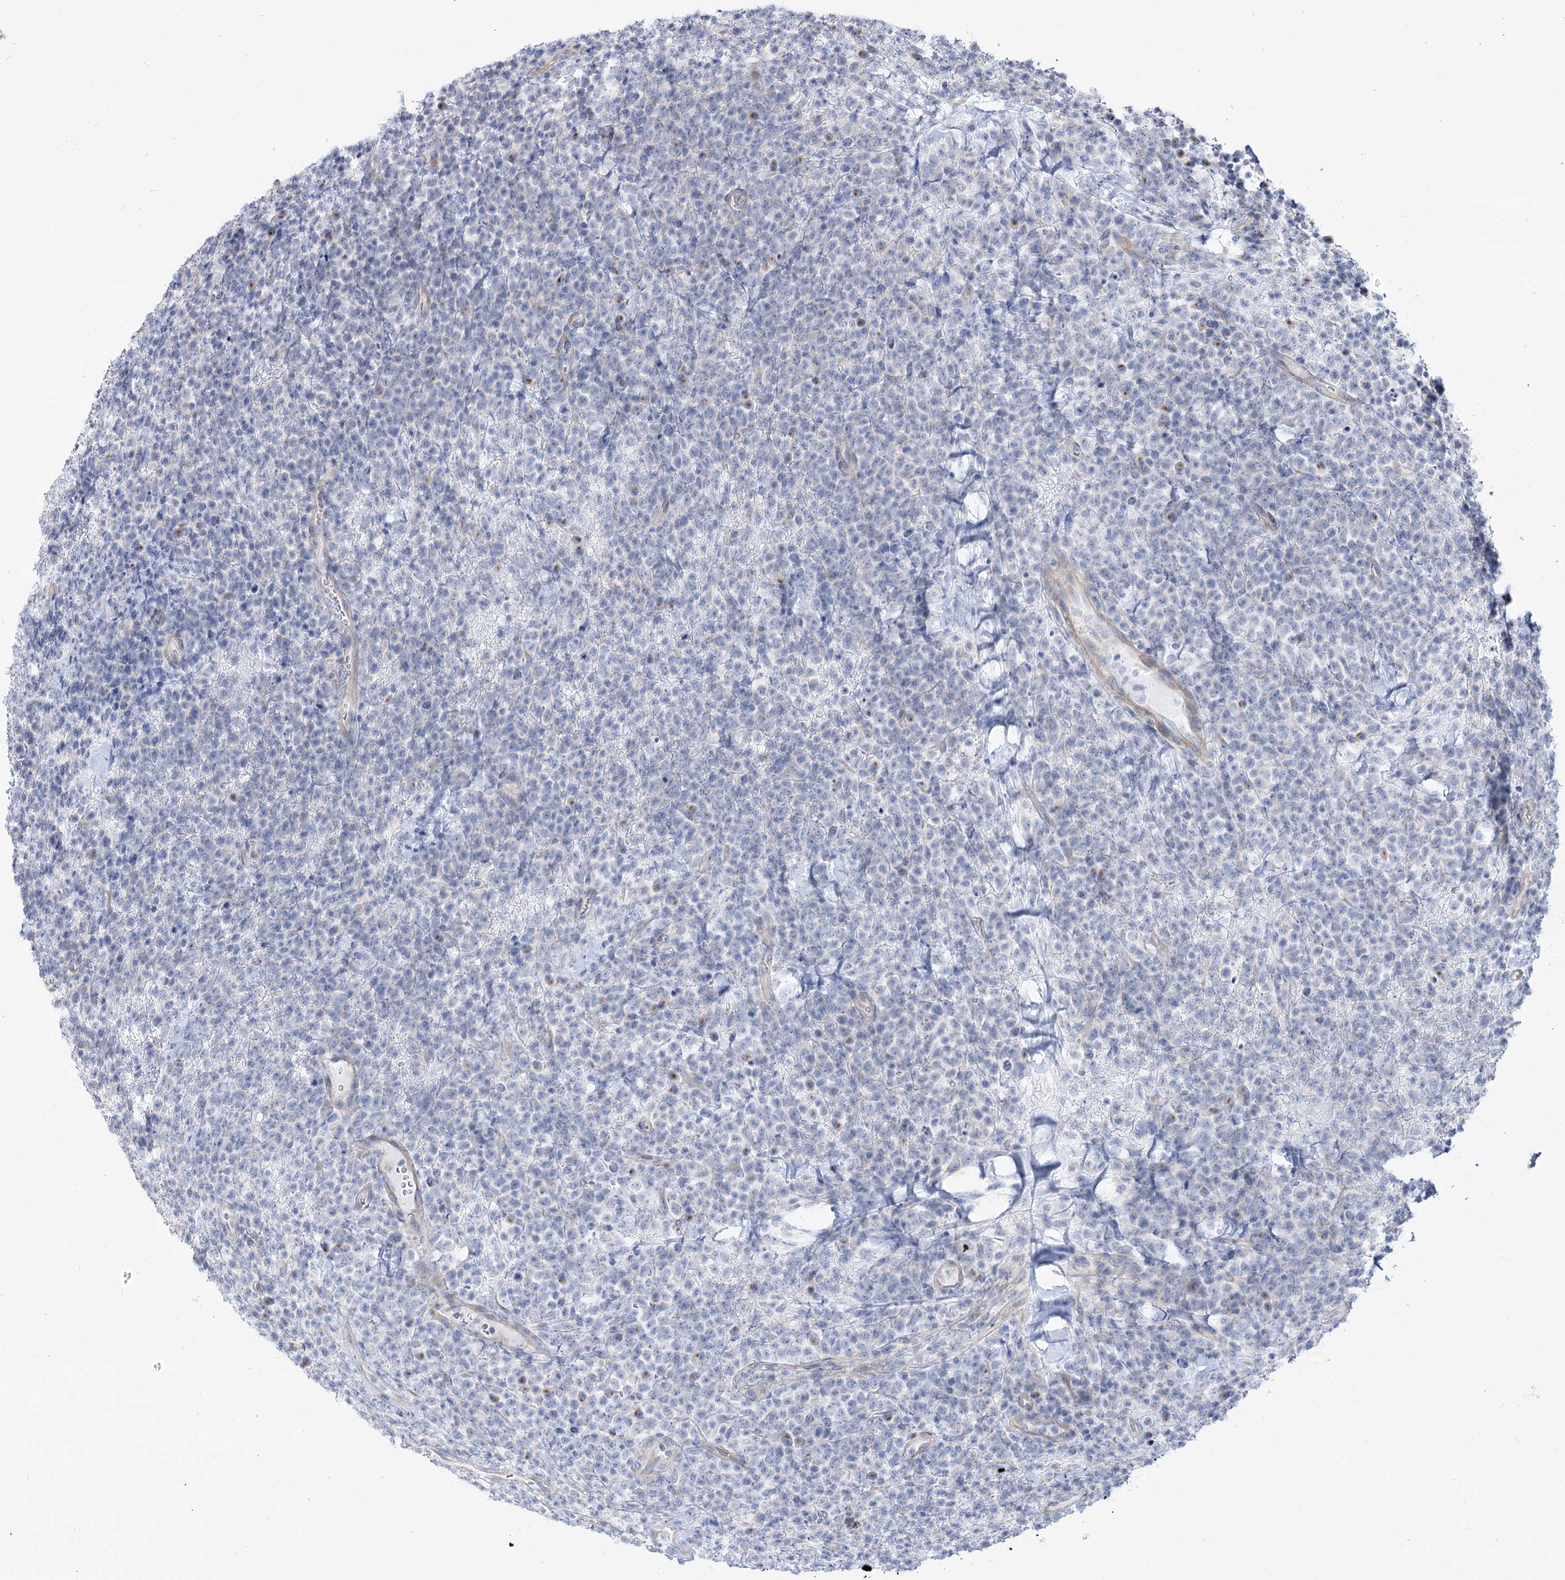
{"staining": {"intensity": "negative", "quantity": "none", "location": "none"}, "tissue": "lymphoma", "cell_type": "Tumor cells", "image_type": "cancer", "snomed": [{"axis": "morphology", "description": "Malignant lymphoma, non-Hodgkin's type, High grade"}, {"axis": "topography", "description": "Colon"}], "caption": "Immunohistochemistry photomicrograph of human malignant lymphoma, non-Hodgkin's type (high-grade) stained for a protein (brown), which demonstrates no expression in tumor cells.", "gene": "SUOX", "patient": {"sex": "female", "age": 53}}